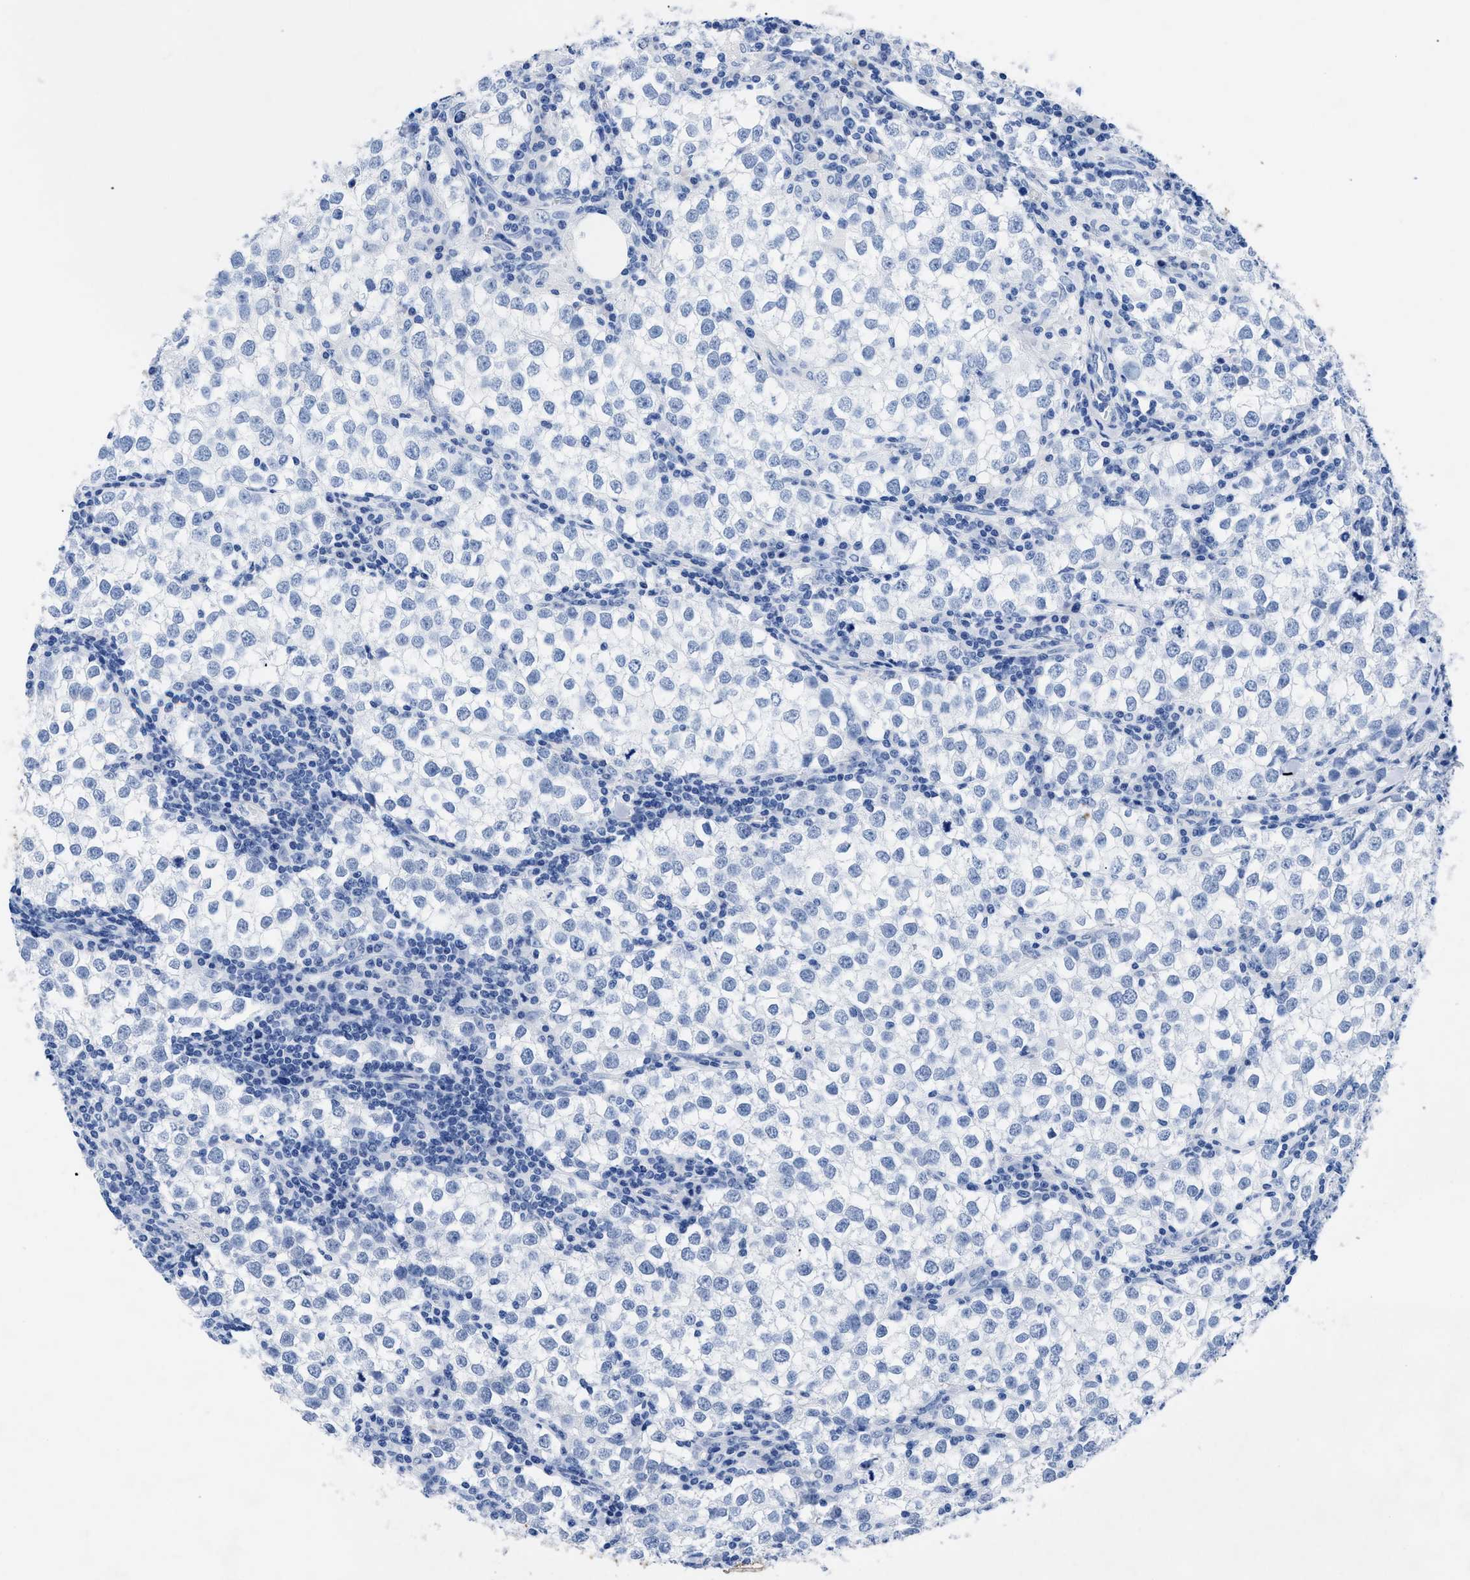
{"staining": {"intensity": "negative", "quantity": "none", "location": "none"}, "tissue": "testis cancer", "cell_type": "Tumor cells", "image_type": "cancer", "snomed": [{"axis": "morphology", "description": "Seminoma, NOS"}, {"axis": "morphology", "description": "Carcinoma, Embryonal, NOS"}, {"axis": "topography", "description": "Testis"}], "caption": "An immunohistochemistry photomicrograph of testis cancer is shown. There is no staining in tumor cells of testis cancer.", "gene": "TMEM68", "patient": {"sex": "male", "age": 36}}